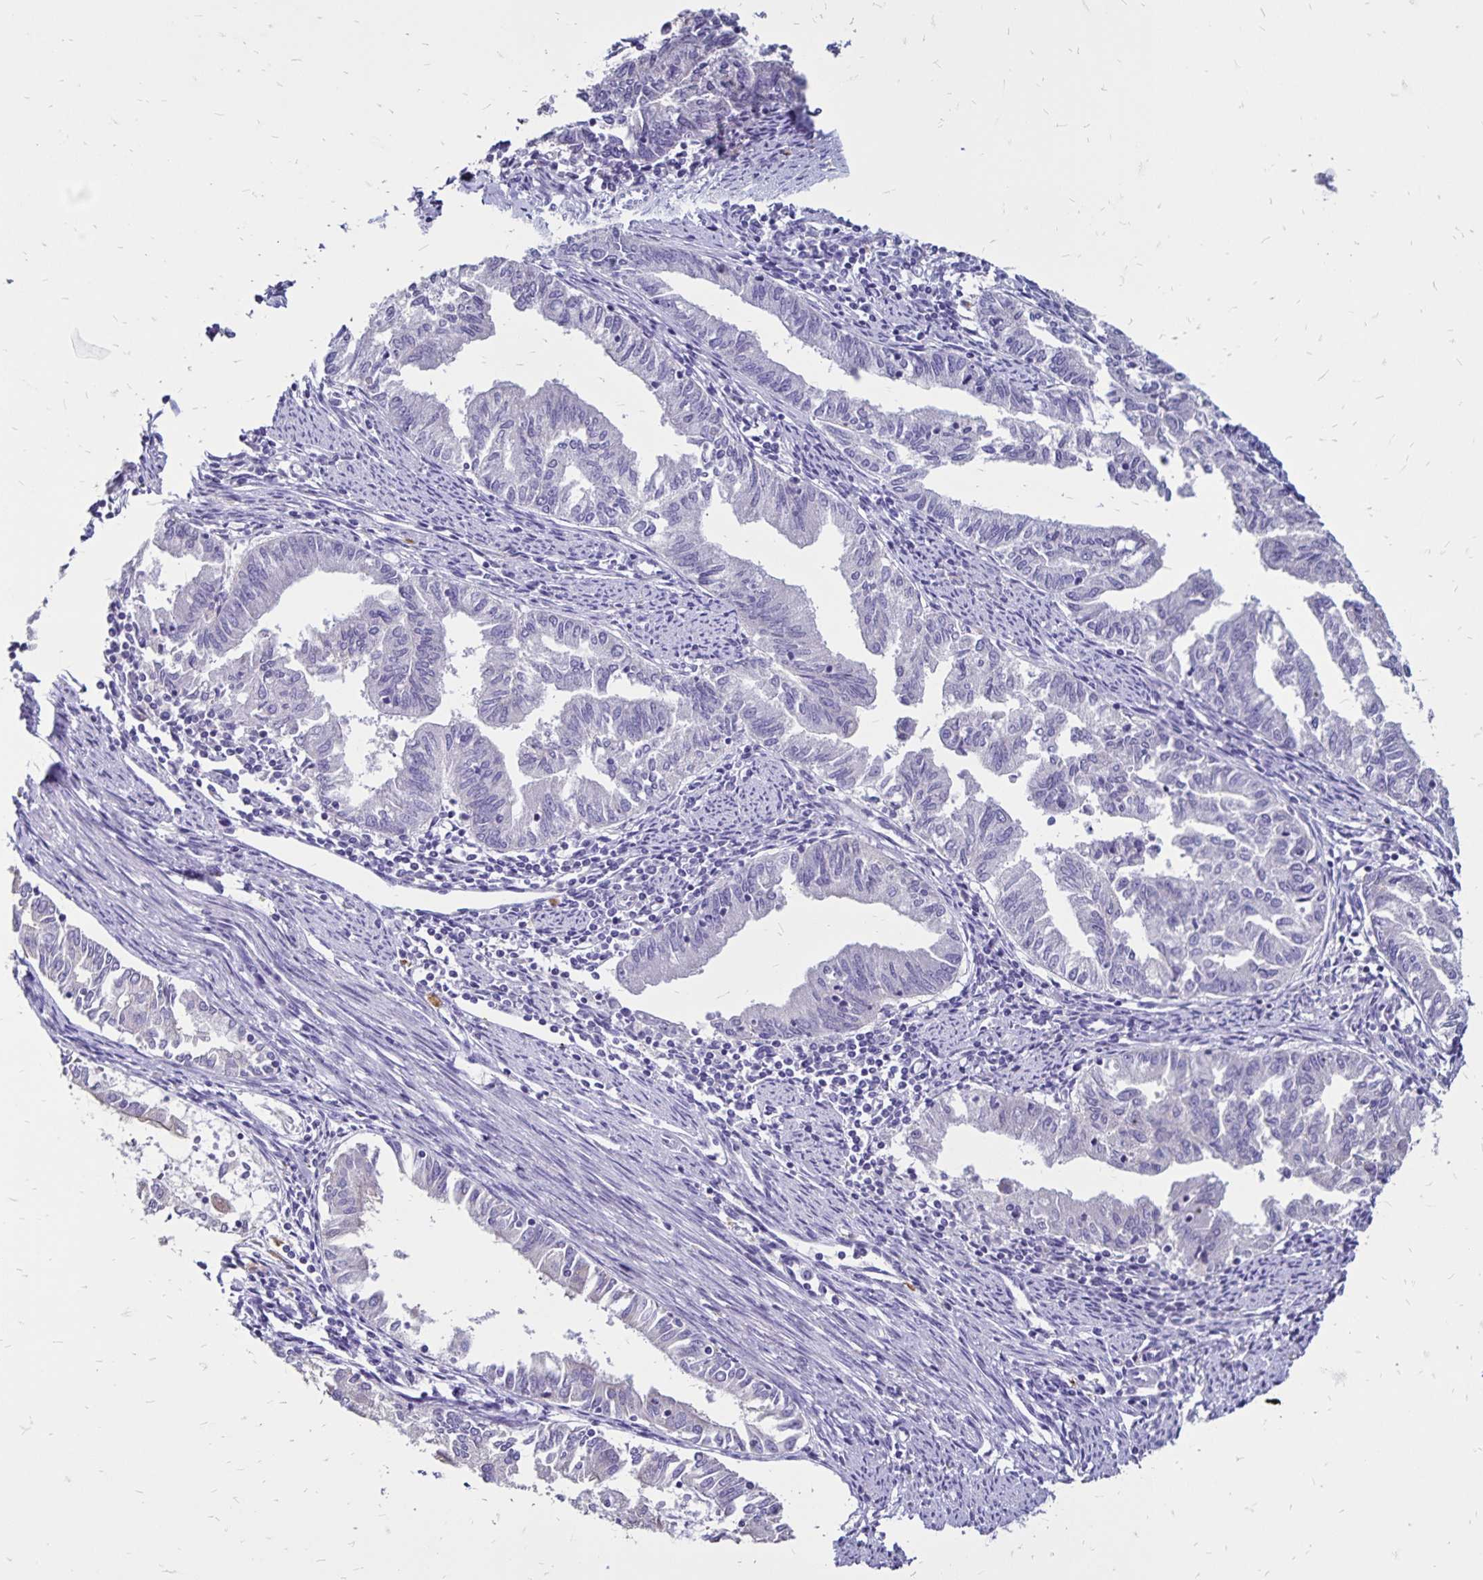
{"staining": {"intensity": "negative", "quantity": "none", "location": "none"}, "tissue": "endometrial cancer", "cell_type": "Tumor cells", "image_type": "cancer", "snomed": [{"axis": "morphology", "description": "Adenocarcinoma, NOS"}, {"axis": "topography", "description": "Endometrium"}], "caption": "This is an immunohistochemistry histopathology image of human endometrial cancer. There is no staining in tumor cells.", "gene": "EVPL", "patient": {"sex": "female", "age": 79}}